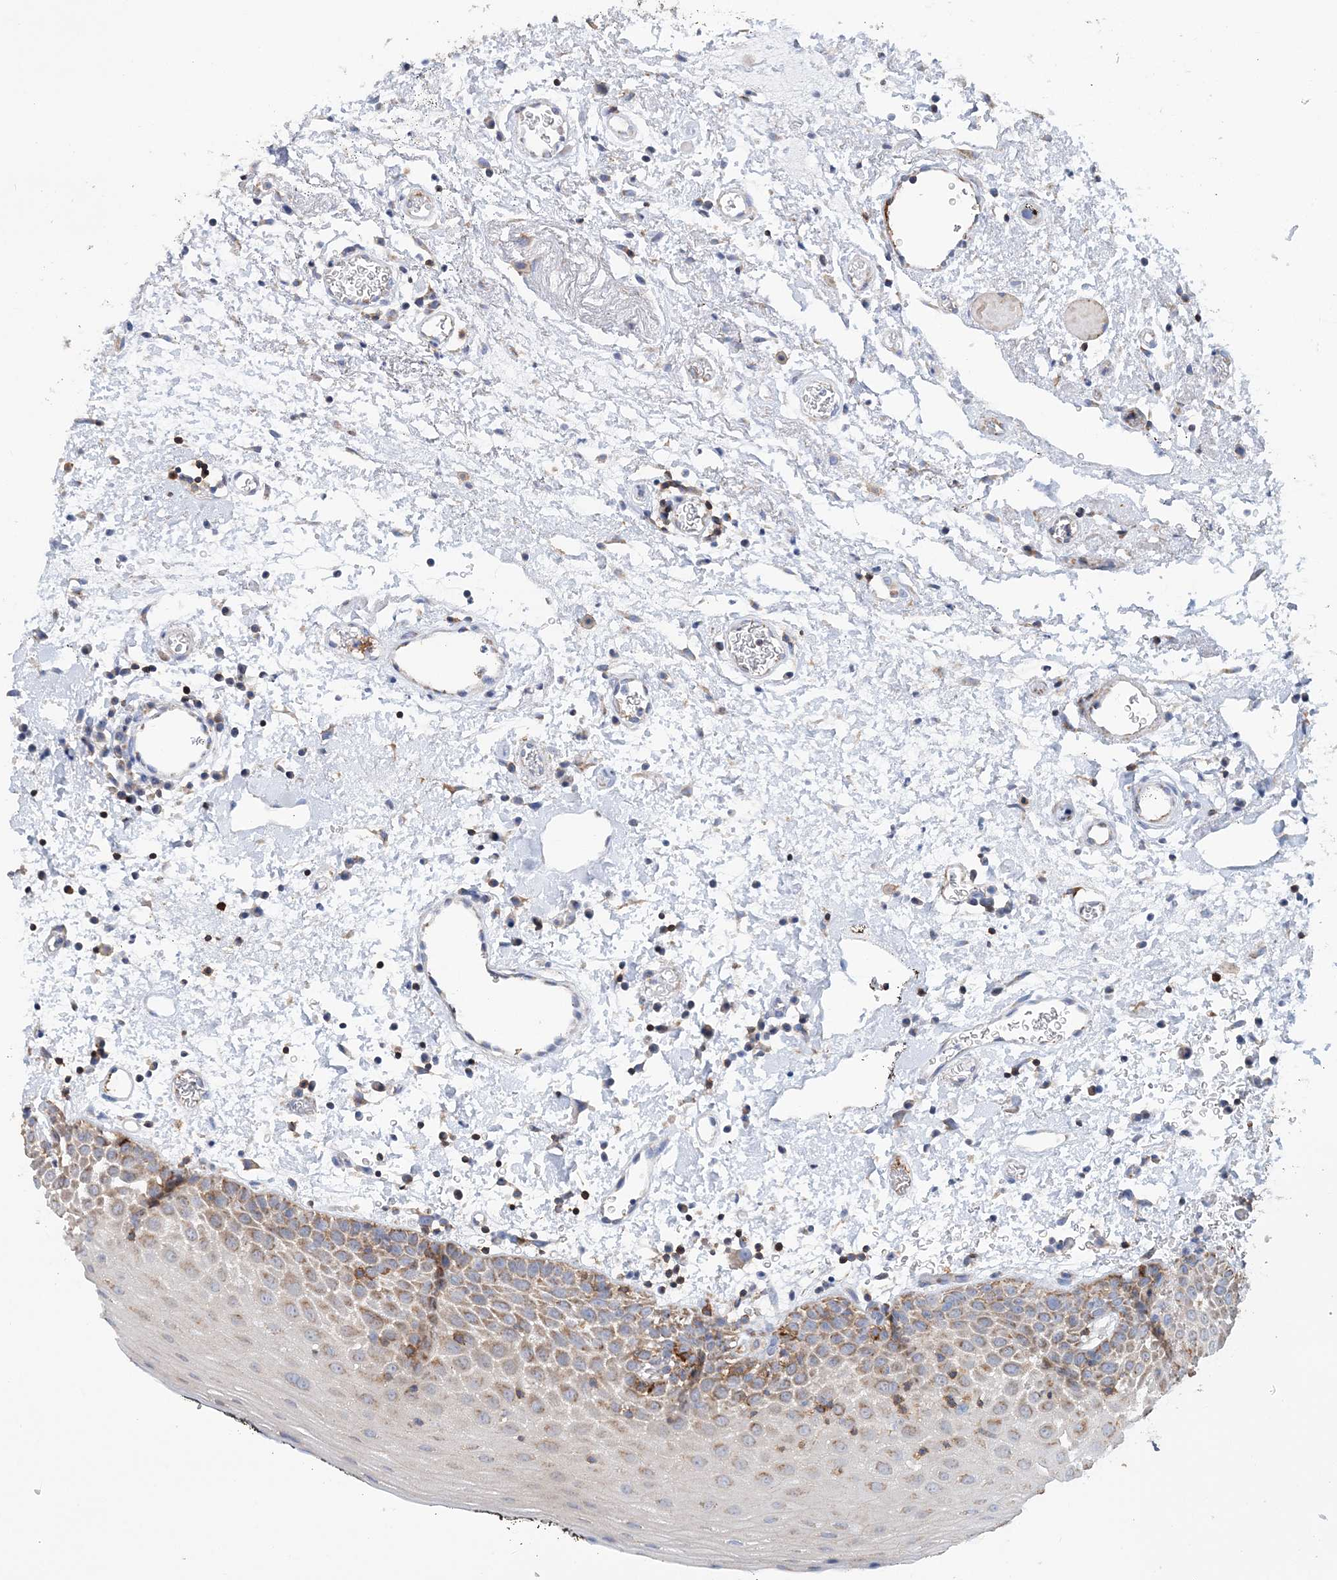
{"staining": {"intensity": "moderate", "quantity": "<25%", "location": "cytoplasmic/membranous"}, "tissue": "oral mucosa", "cell_type": "Squamous epithelial cells", "image_type": "normal", "snomed": [{"axis": "morphology", "description": "Normal tissue, NOS"}, {"axis": "topography", "description": "Oral tissue"}], "caption": "A high-resolution image shows immunohistochemistry (IHC) staining of unremarkable oral mucosa, which demonstrates moderate cytoplasmic/membranous staining in about <25% of squamous epithelial cells. (IHC, brightfield microscopy, high magnification).", "gene": "TTC32", "patient": {"sex": "male", "age": 74}}